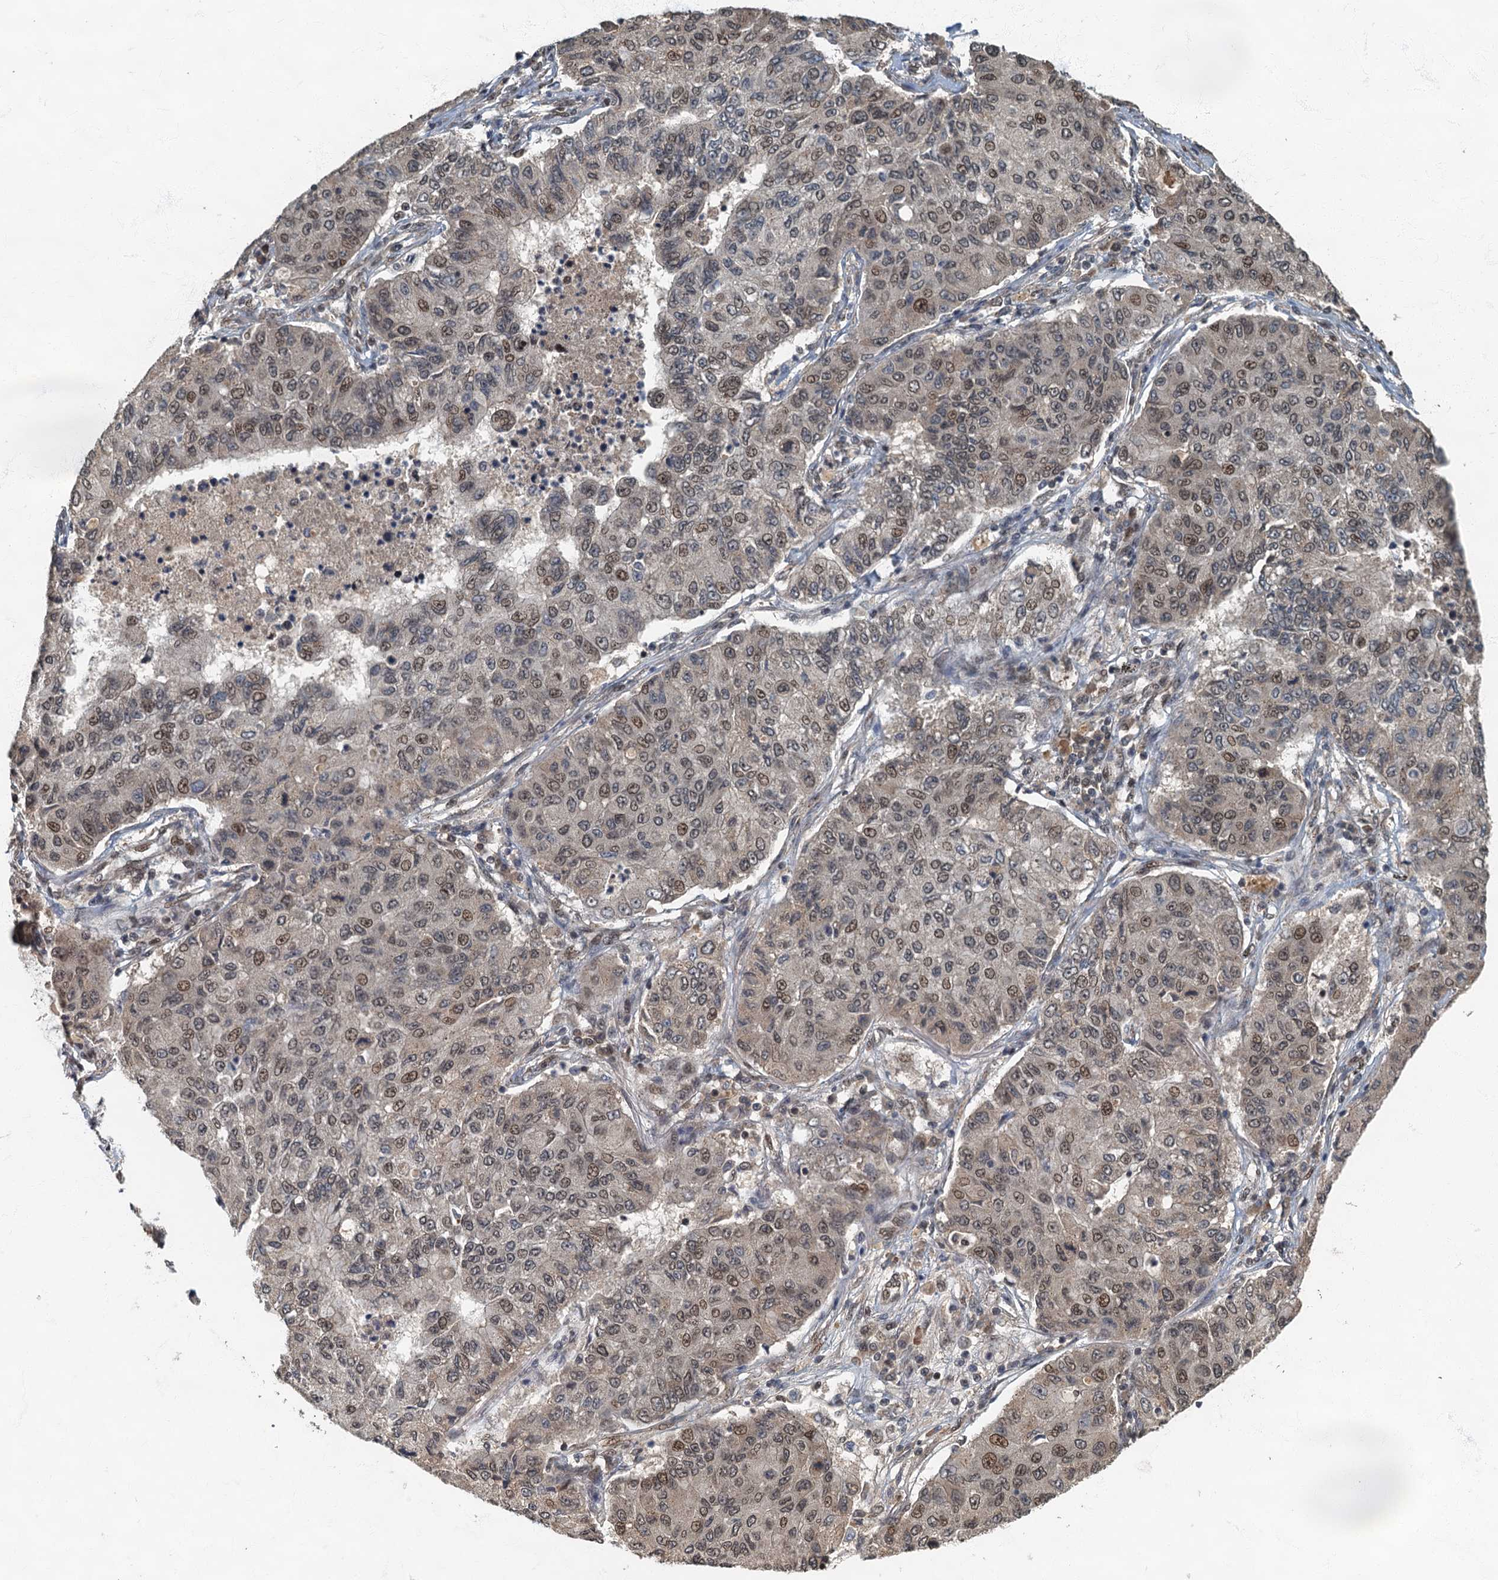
{"staining": {"intensity": "moderate", "quantity": "25%-75%", "location": "nuclear"}, "tissue": "lung cancer", "cell_type": "Tumor cells", "image_type": "cancer", "snomed": [{"axis": "morphology", "description": "Squamous cell carcinoma, NOS"}, {"axis": "topography", "description": "Lung"}], "caption": "Moderate nuclear protein staining is identified in about 25%-75% of tumor cells in lung squamous cell carcinoma.", "gene": "CKAP2L", "patient": {"sex": "male", "age": 74}}